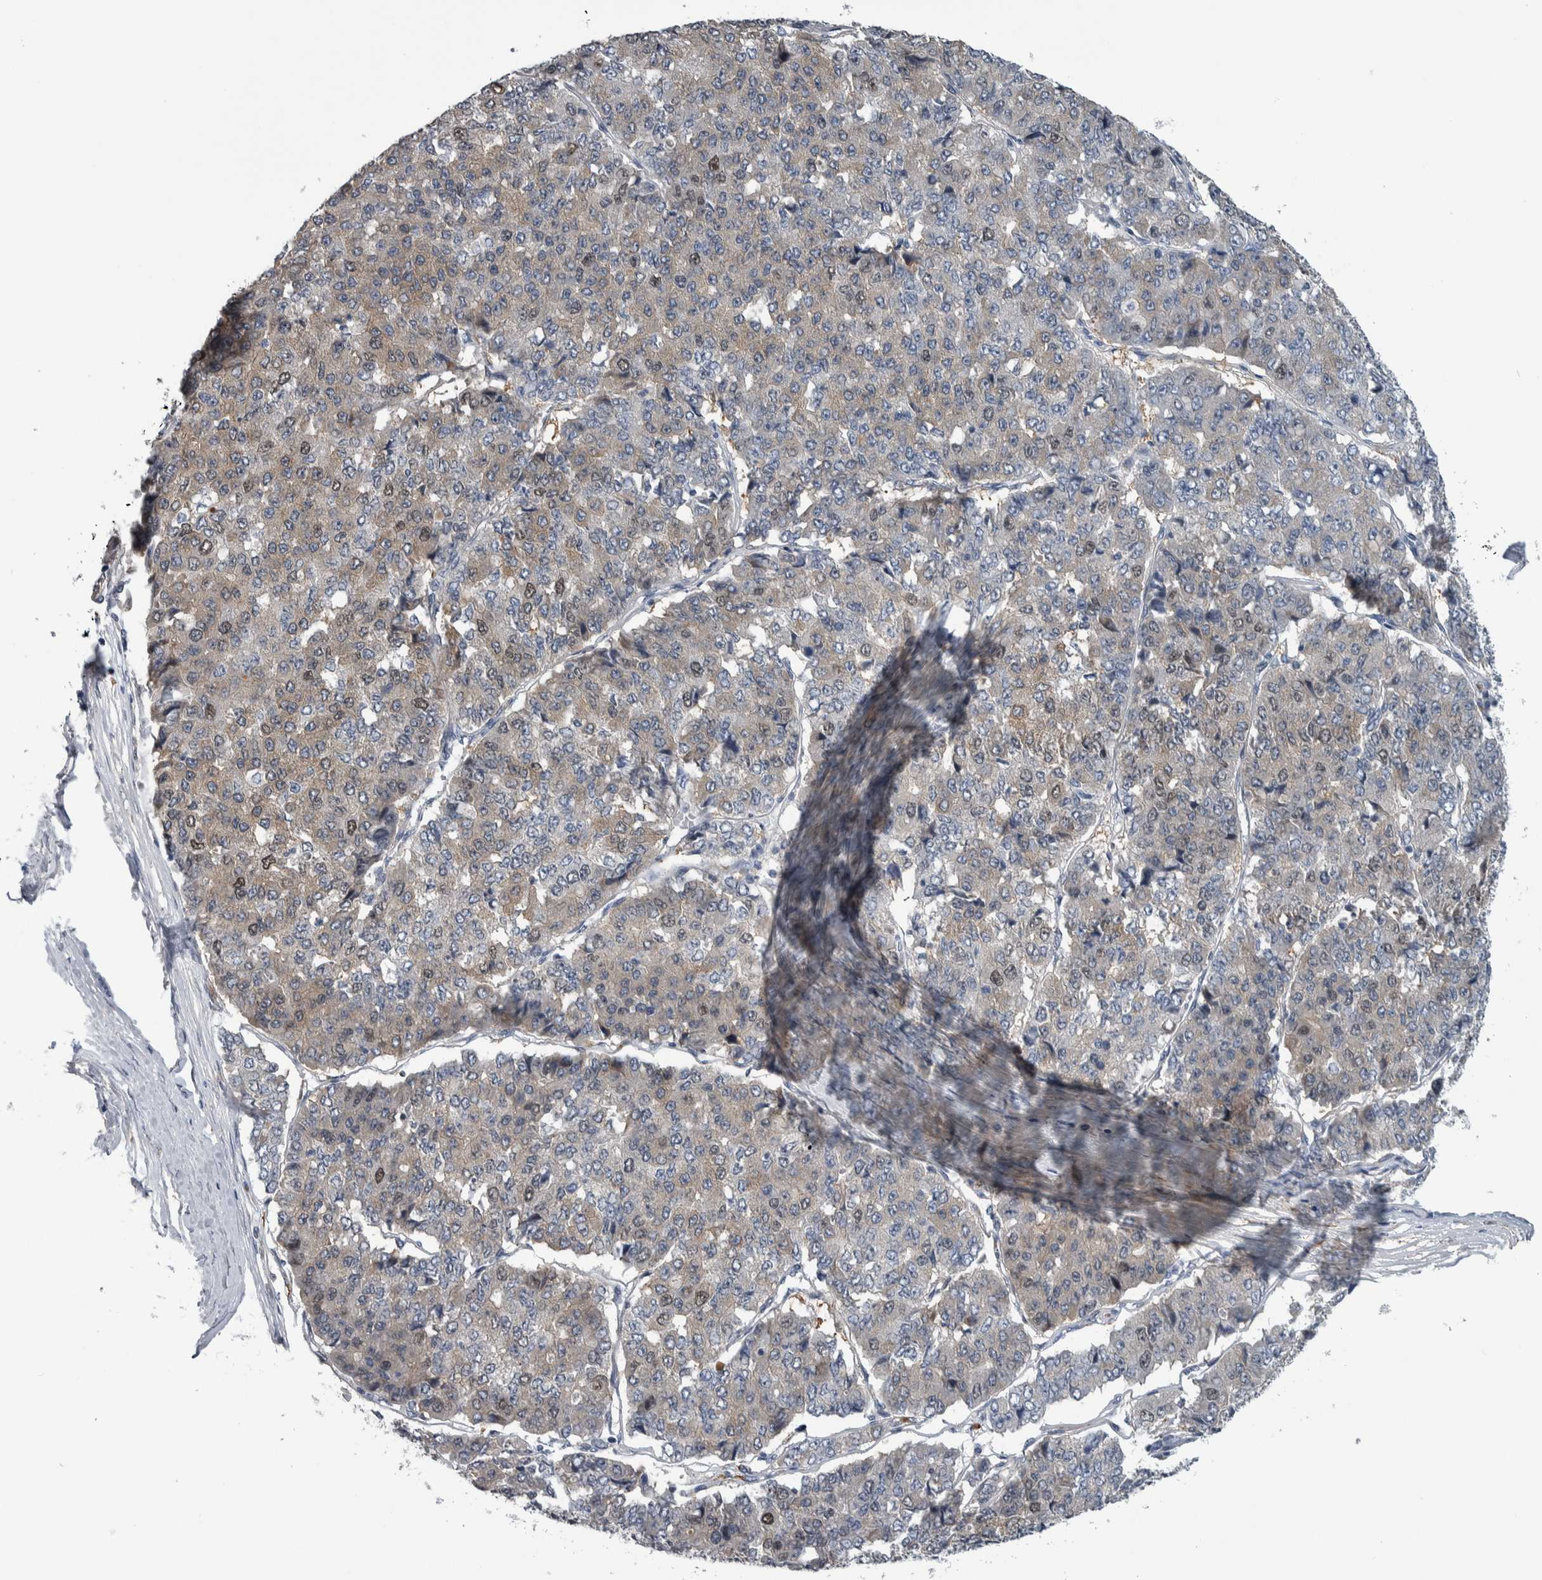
{"staining": {"intensity": "weak", "quantity": ">75%", "location": "cytoplasmic/membranous"}, "tissue": "pancreatic cancer", "cell_type": "Tumor cells", "image_type": "cancer", "snomed": [{"axis": "morphology", "description": "Adenocarcinoma, NOS"}, {"axis": "topography", "description": "Pancreas"}], "caption": "High-magnification brightfield microscopy of pancreatic cancer (adenocarcinoma) stained with DAB (brown) and counterstained with hematoxylin (blue). tumor cells exhibit weak cytoplasmic/membranous positivity is appreciated in about>75% of cells.", "gene": "COL14A1", "patient": {"sex": "male", "age": 50}}